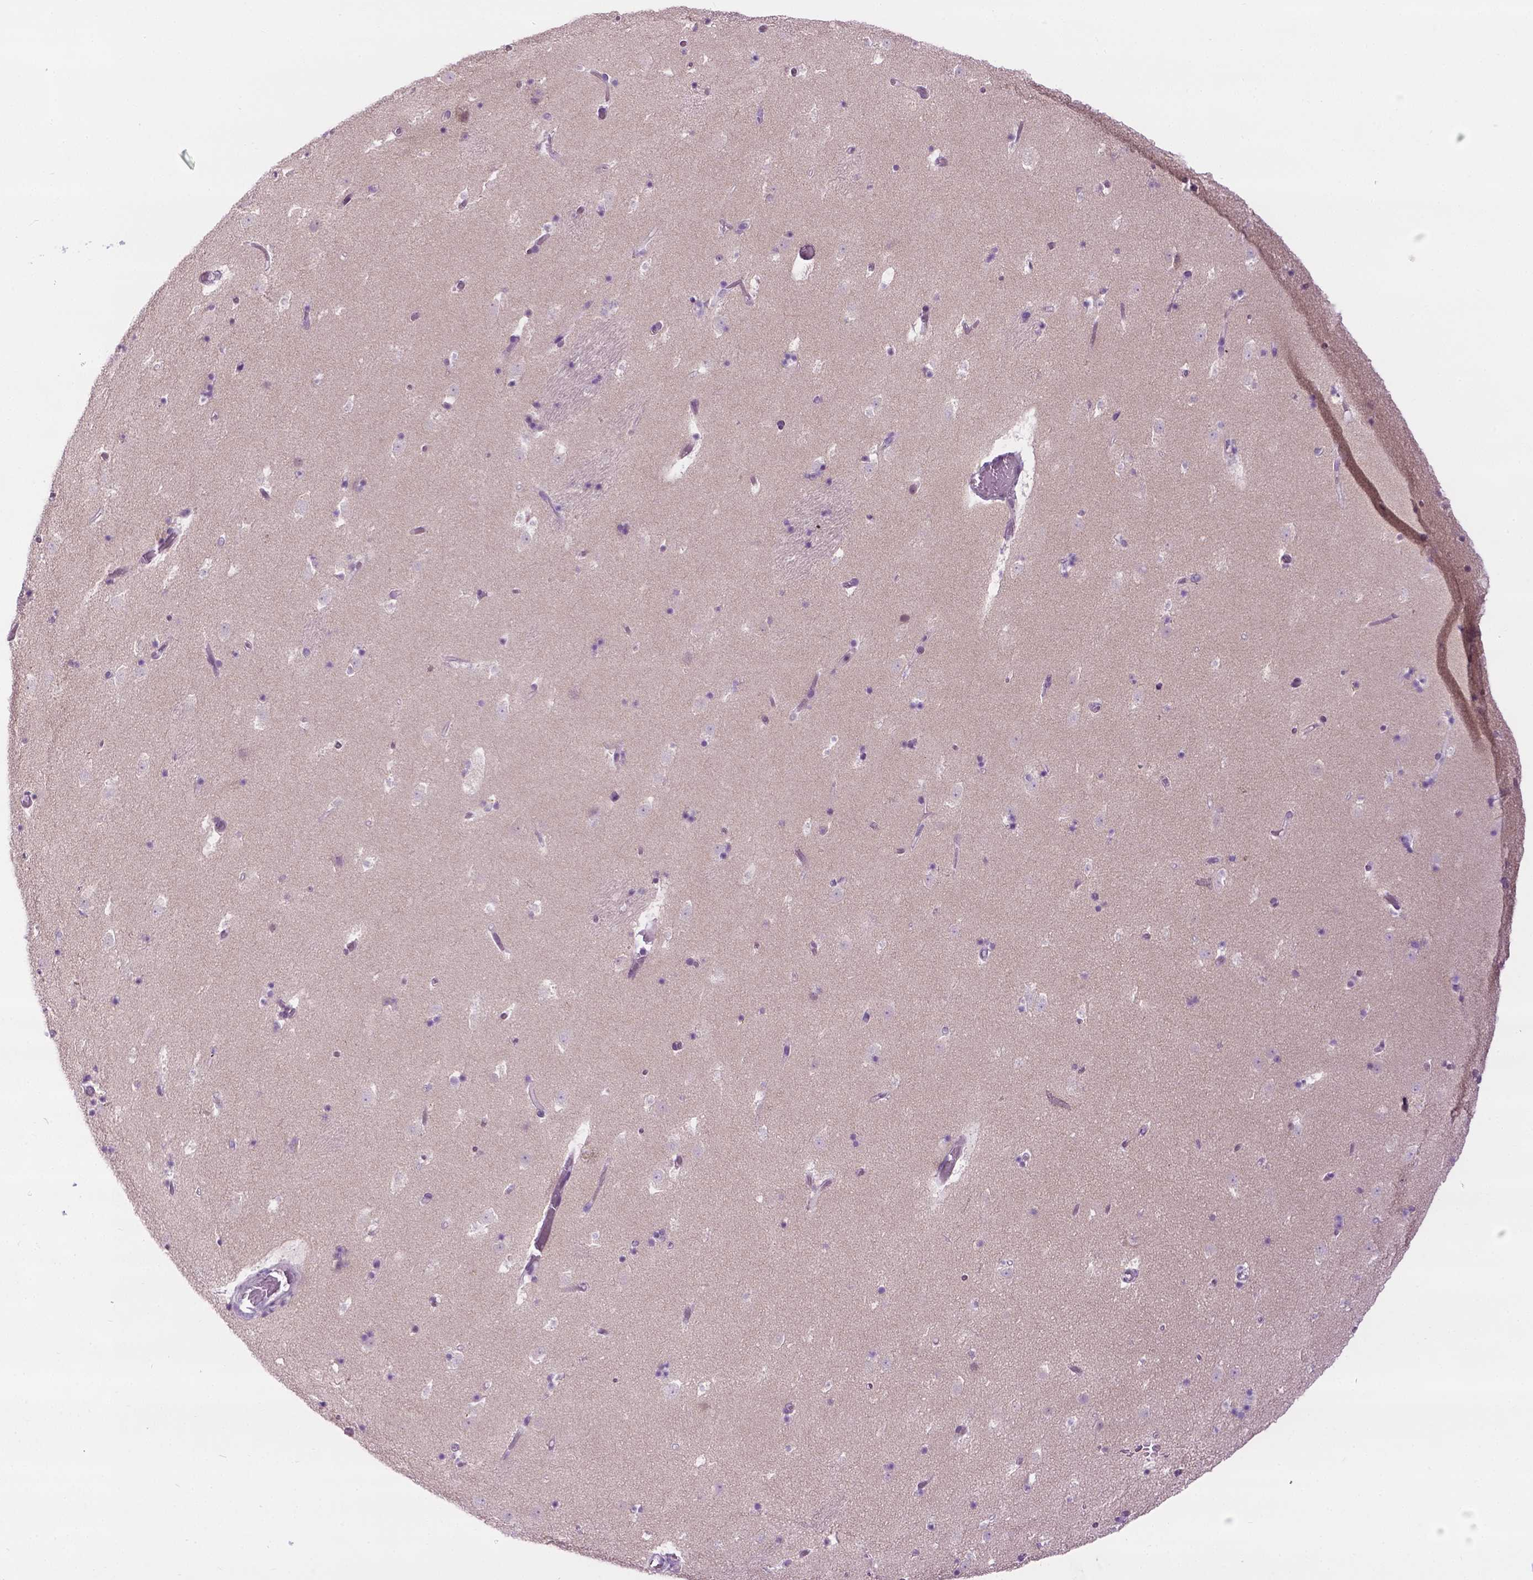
{"staining": {"intensity": "weak", "quantity": "<25%", "location": "nuclear"}, "tissue": "caudate", "cell_type": "Glial cells", "image_type": "normal", "snomed": [{"axis": "morphology", "description": "Normal tissue, NOS"}, {"axis": "topography", "description": "Lateral ventricle wall"}], "caption": "The micrograph exhibits no staining of glial cells in unremarkable caudate.", "gene": "DENND4A", "patient": {"sex": "female", "age": 42}}